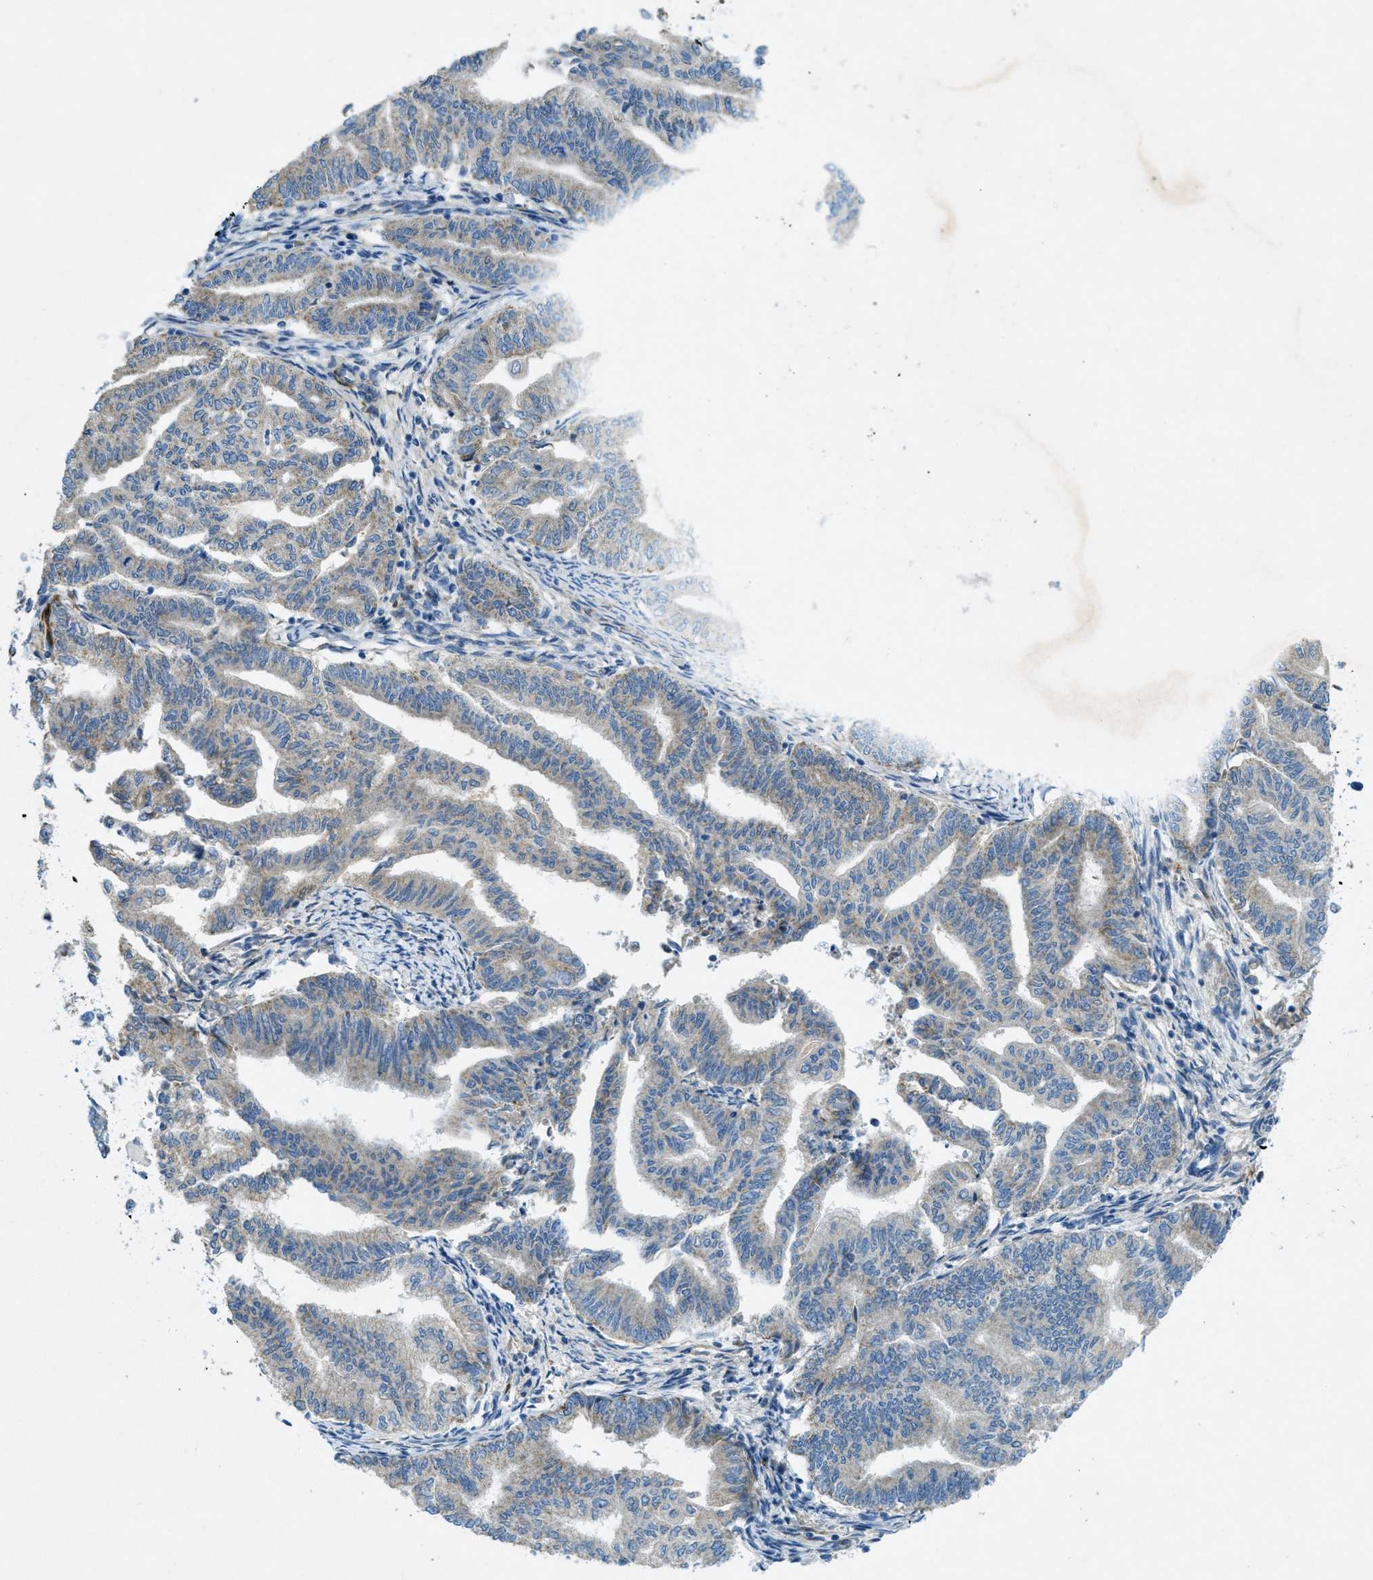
{"staining": {"intensity": "weak", "quantity": ">75%", "location": "cytoplasmic/membranous"}, "tissue": "endometrial cancer", "cell_type": "Tumor cells", "image_type": "cancer", "snomed": [{"axis": "morphology", "description": "Adenocarcinoma, NOS"}, {"axis": "topography", "description": "Endometrium"}], "caption": "Brown immunohistochemical staining in human endometrial cancer (adenocarcinoma) exhibits weak cytoplasmic/membranous positivity in approximately >75% of tumor cells.", "gene": "CYGB", "patient": {"sex": "female", "age": 79}}